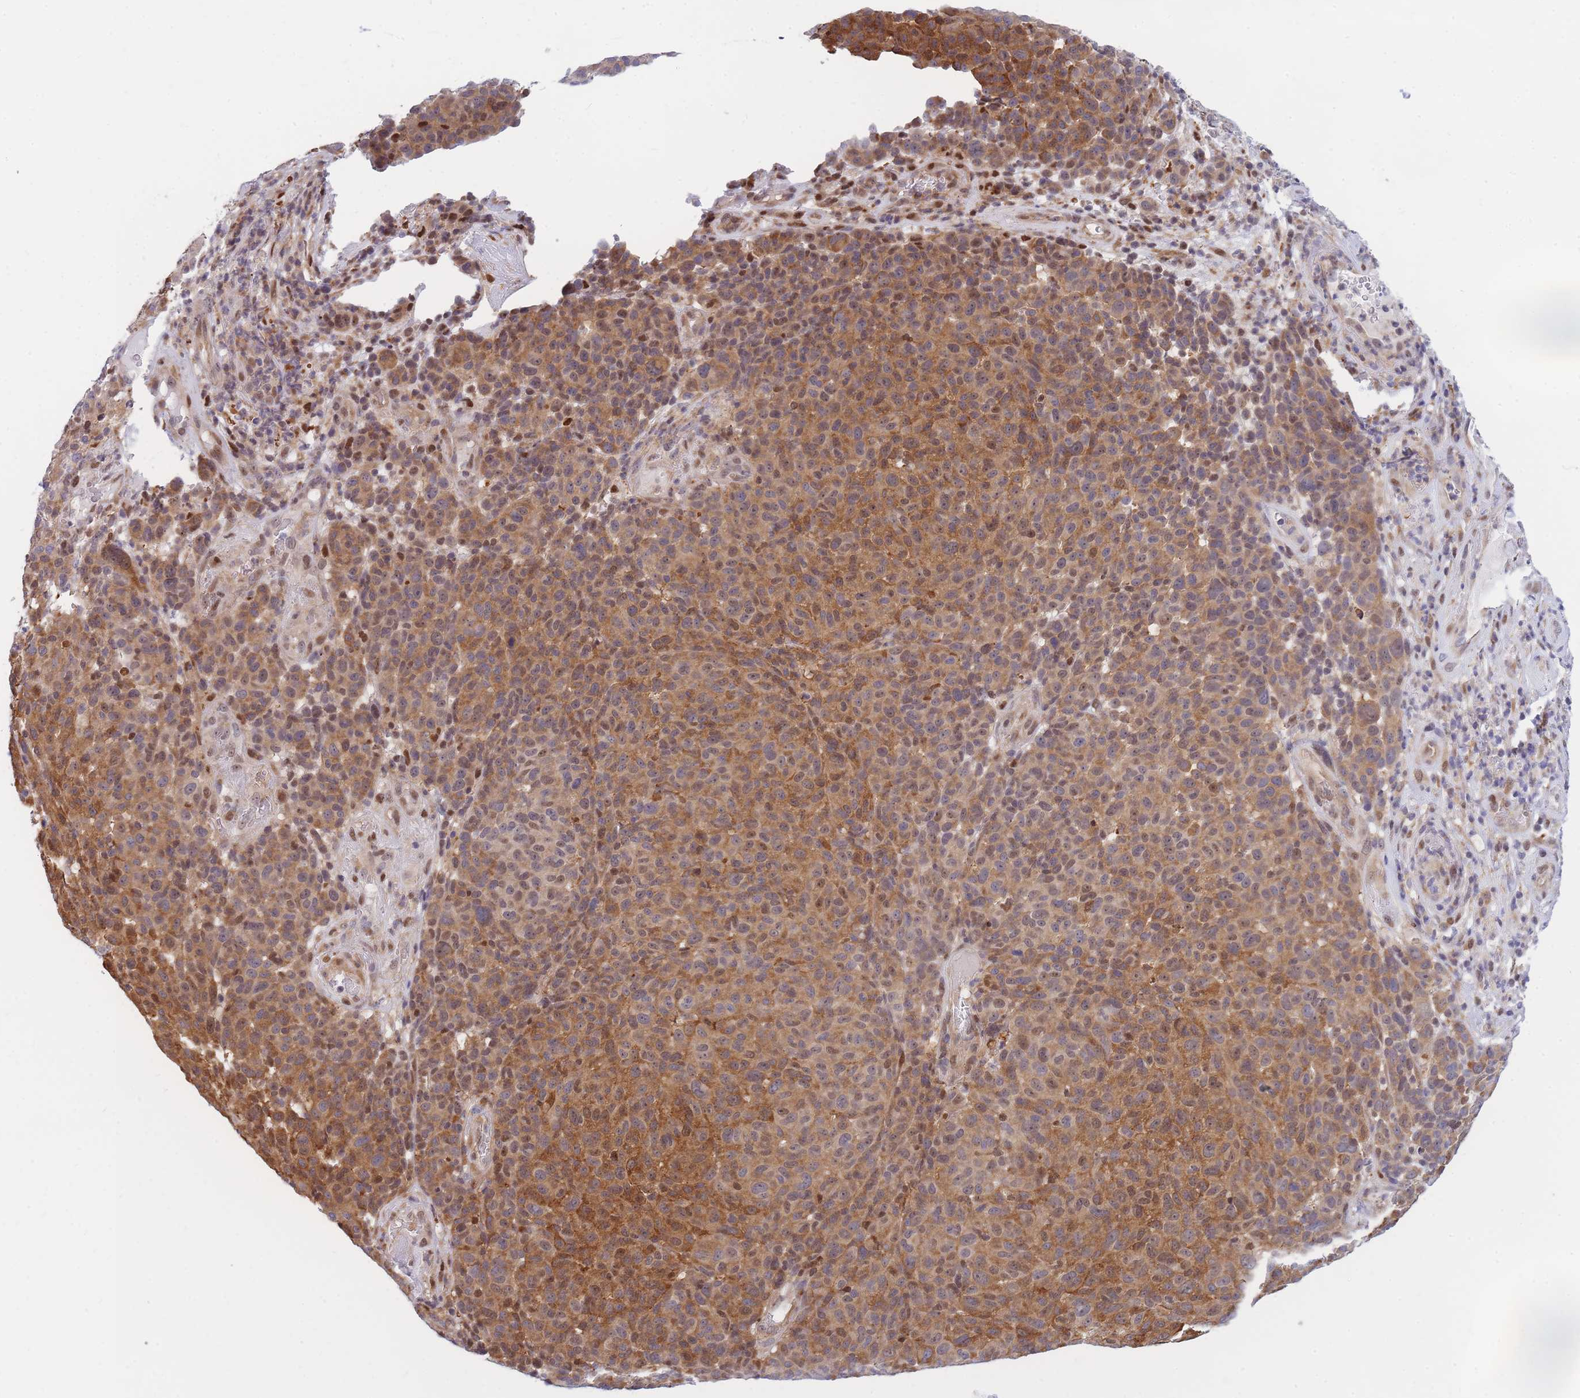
{"staining": {"intensity": "moderate", "quantity": ">75%", "location": "cytoplasmic/membranous,nuclear"}, "tissue": "melanoma", "cell_type": "Tumor cells", "image_type": "cancer", "snomed": [{"axis": "morphology", "description": "Malignant melanoma, NOS"}, {"axis": "topography", "description": "Skin"}], "caption": "Protein staining shows moderate cytoplasmic/membranous and nuclear positivity in approximately >75% of tumor cells in malignant melanoma.", "gene": "CRACD", "patient": {"sex": "male", "age": 49}}